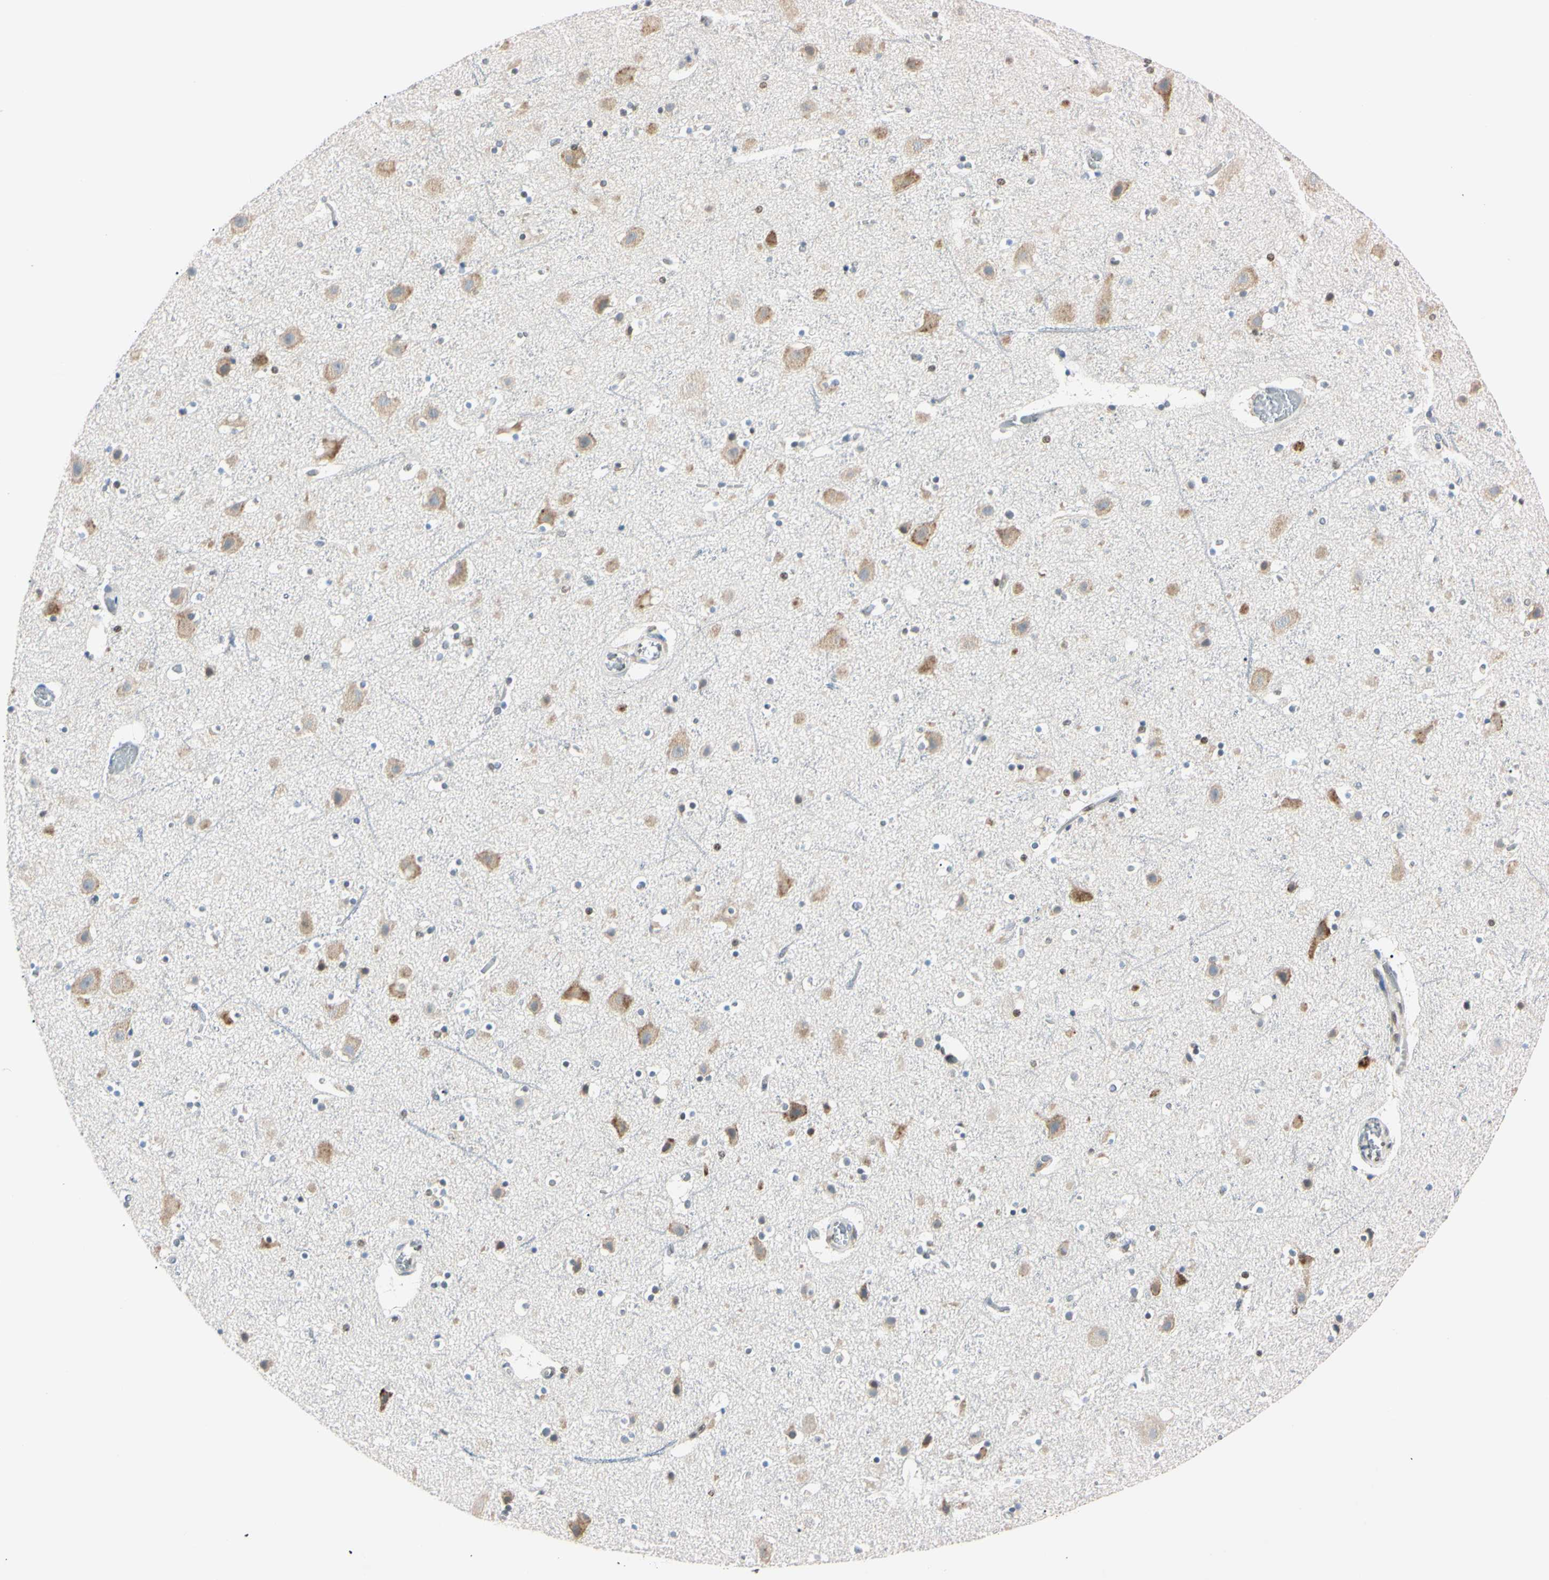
{"staining": {"intensity": "weak", "quantity": "<25%", "location": "cytoplasmic/membranous"}, "tissue": "cerebral cortex", "cell_type": "Endothelial cells", "image_type": "normal", "snomed": [{"axis": "morphology", "description": "Normal tissue, NOS"}, {"axis": "topography", "description": "Cerebral cortex"}], "caption": "This micrograph is of normal cerebral cortex stained with immunohistochemistry (IHC) to label a protein in brown with the nuclei are counter-stained blue. There is no expression in endothelial cells.", "gene": "C1orf174", "patient": {"sex": "male", "age": 45}}